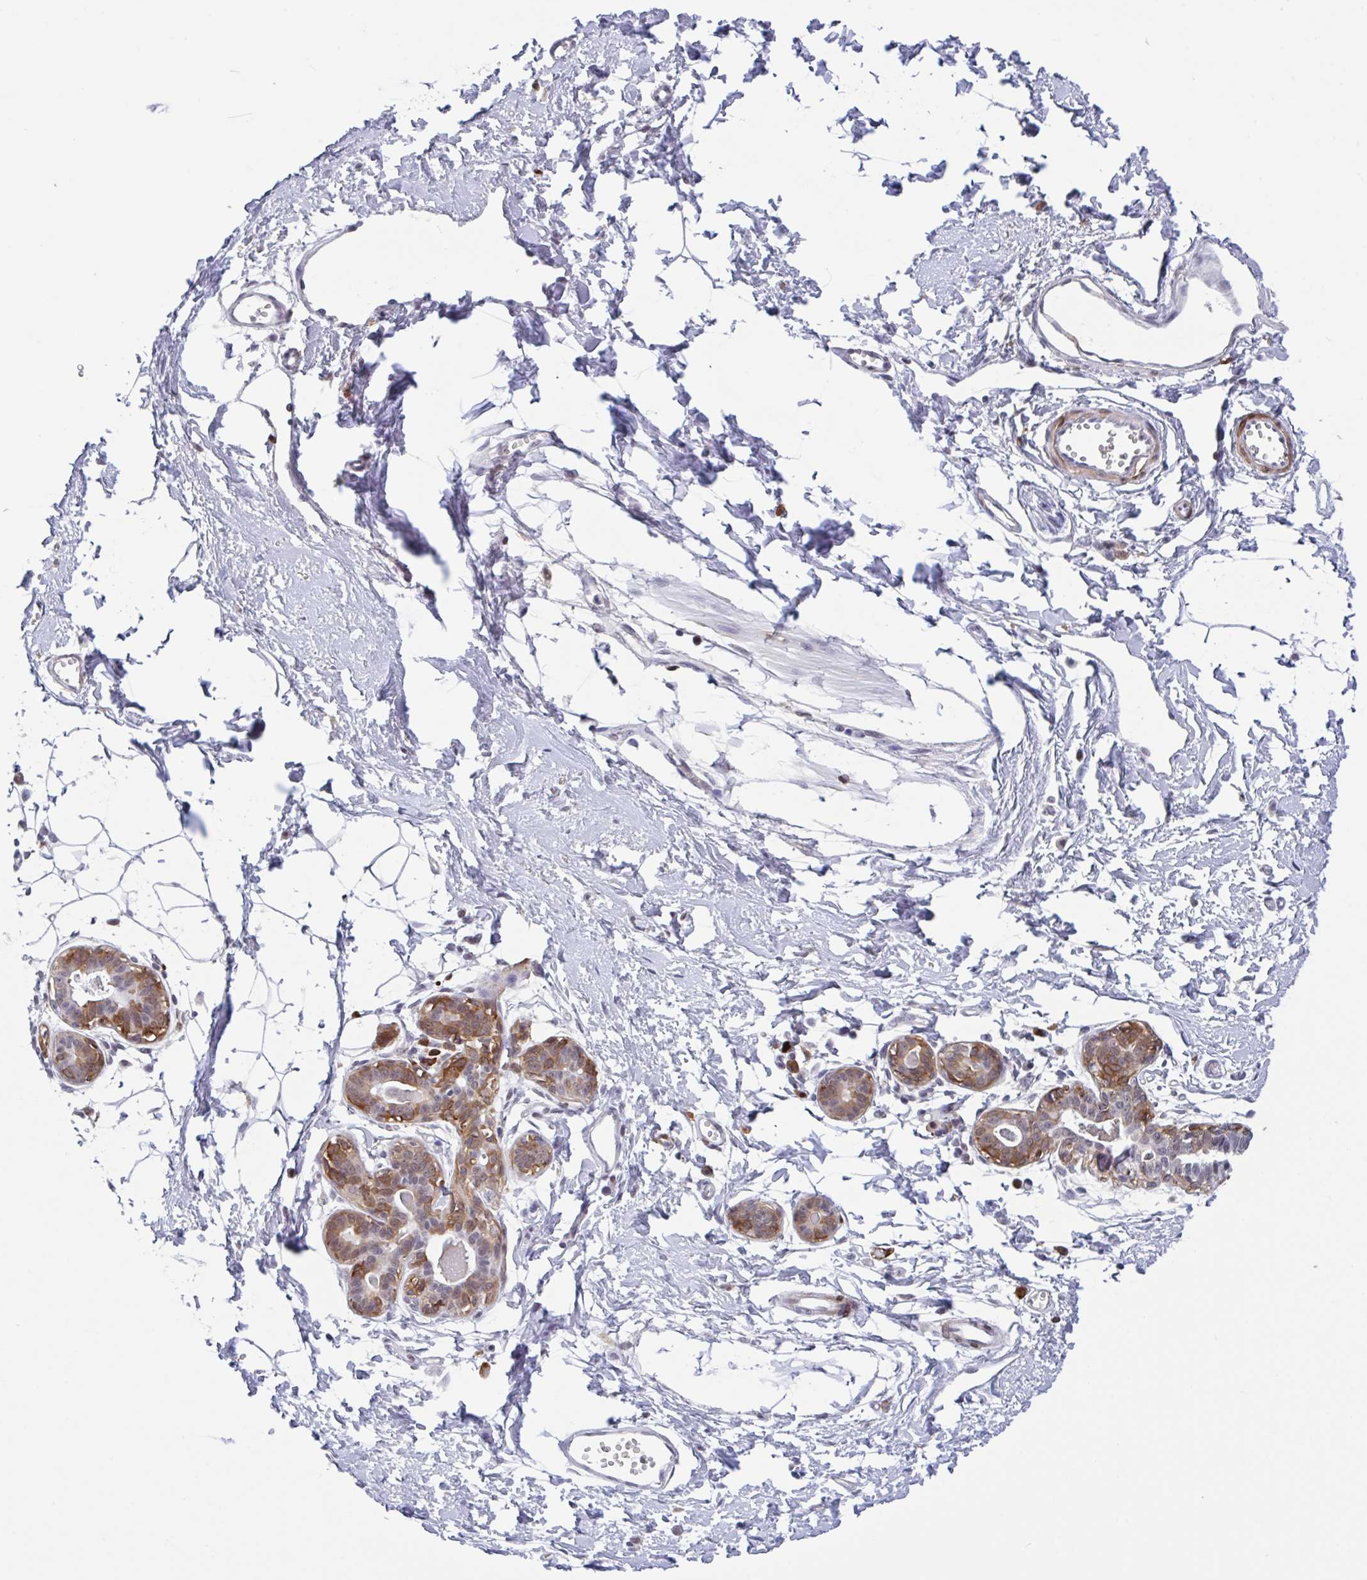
{"staining": {"intensity": "negative", "quantity": "none", "location": "none"}, "tissue": "breast", "cell_type": "Adipocytes", "image_type": "normal", "snomed": [{"axis": "morphology", "description": "Normal tissue, NOS"}, {"axis": "topography", "description": "Breast"}], "caption": "Breast was stained to show a protein in brown. There is no significant staining in adipocytes. (Brightfield microscopy of DAB (3,3'-diaminobenzidine) immunohistochemistry at high magnification).", "gene": "PLG", "patient": {"sex": "female", "age": 45}}